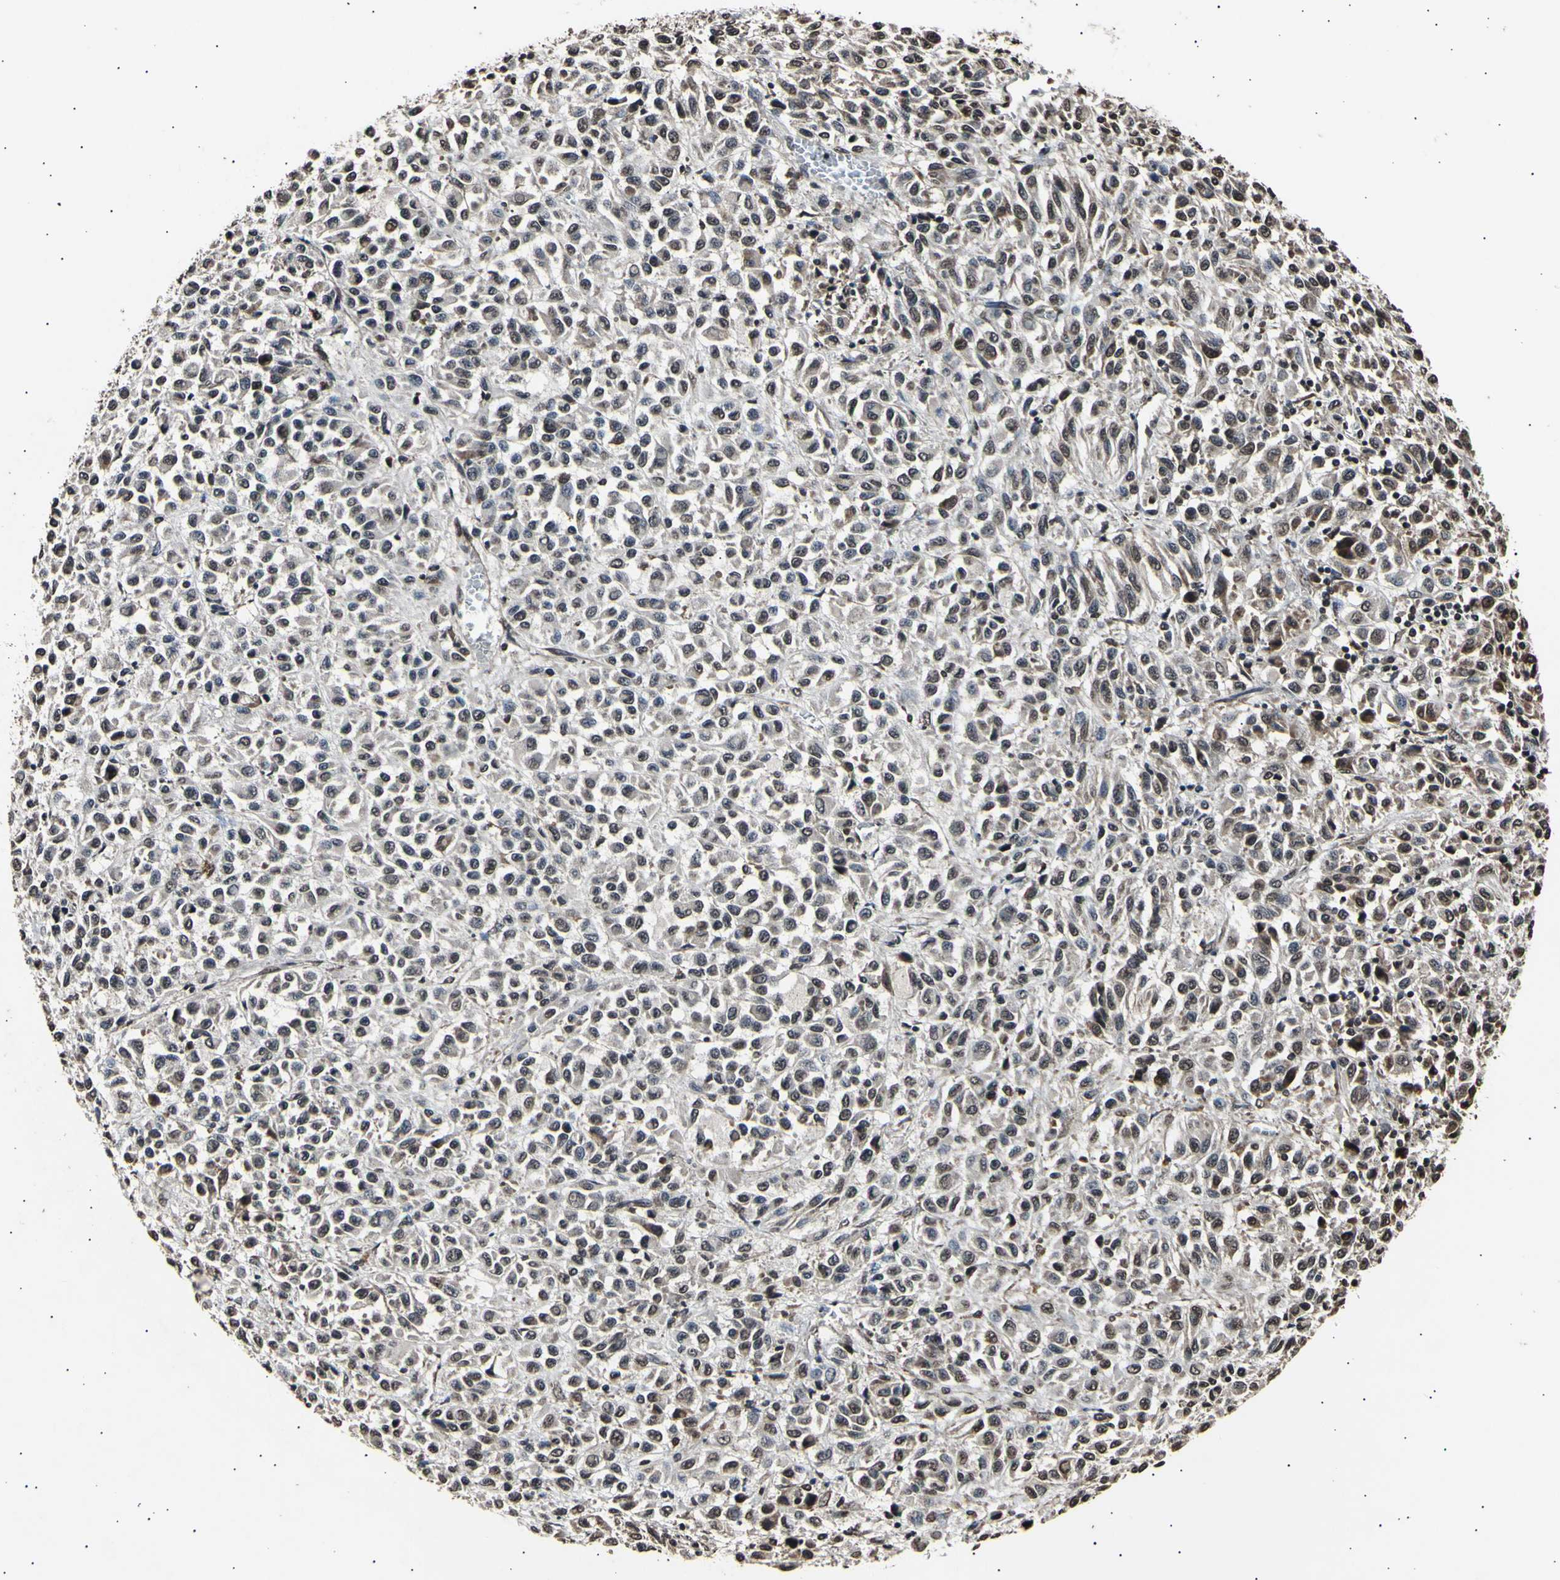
{"staining": {"intensity": "moderate", "quantity": "25%-75%", "location": "cytoplasmic/membranous,nuclear"}, "tissue": "melanoma", "cell_type": "Tumor cells", "image_type": "cancer", "snomed": [{"axis": "morphology", "description": "Malignant melanoma, Metastatic site"}, {"axis": "topography", "description": "Lung"}], "caption": "High-magnification brightfield microscopy of malignant melanoma (metastatic site) stained with DAB (brown) and counterstained with hematoxylin (blue). tumor cells exhibit moderate cytoplasmic/membranous and nuclear expression is appreciated in approximately25%-75% of cells.", "gene": "ANAPC7", "patient": {"sex": "male", "age": 64}}